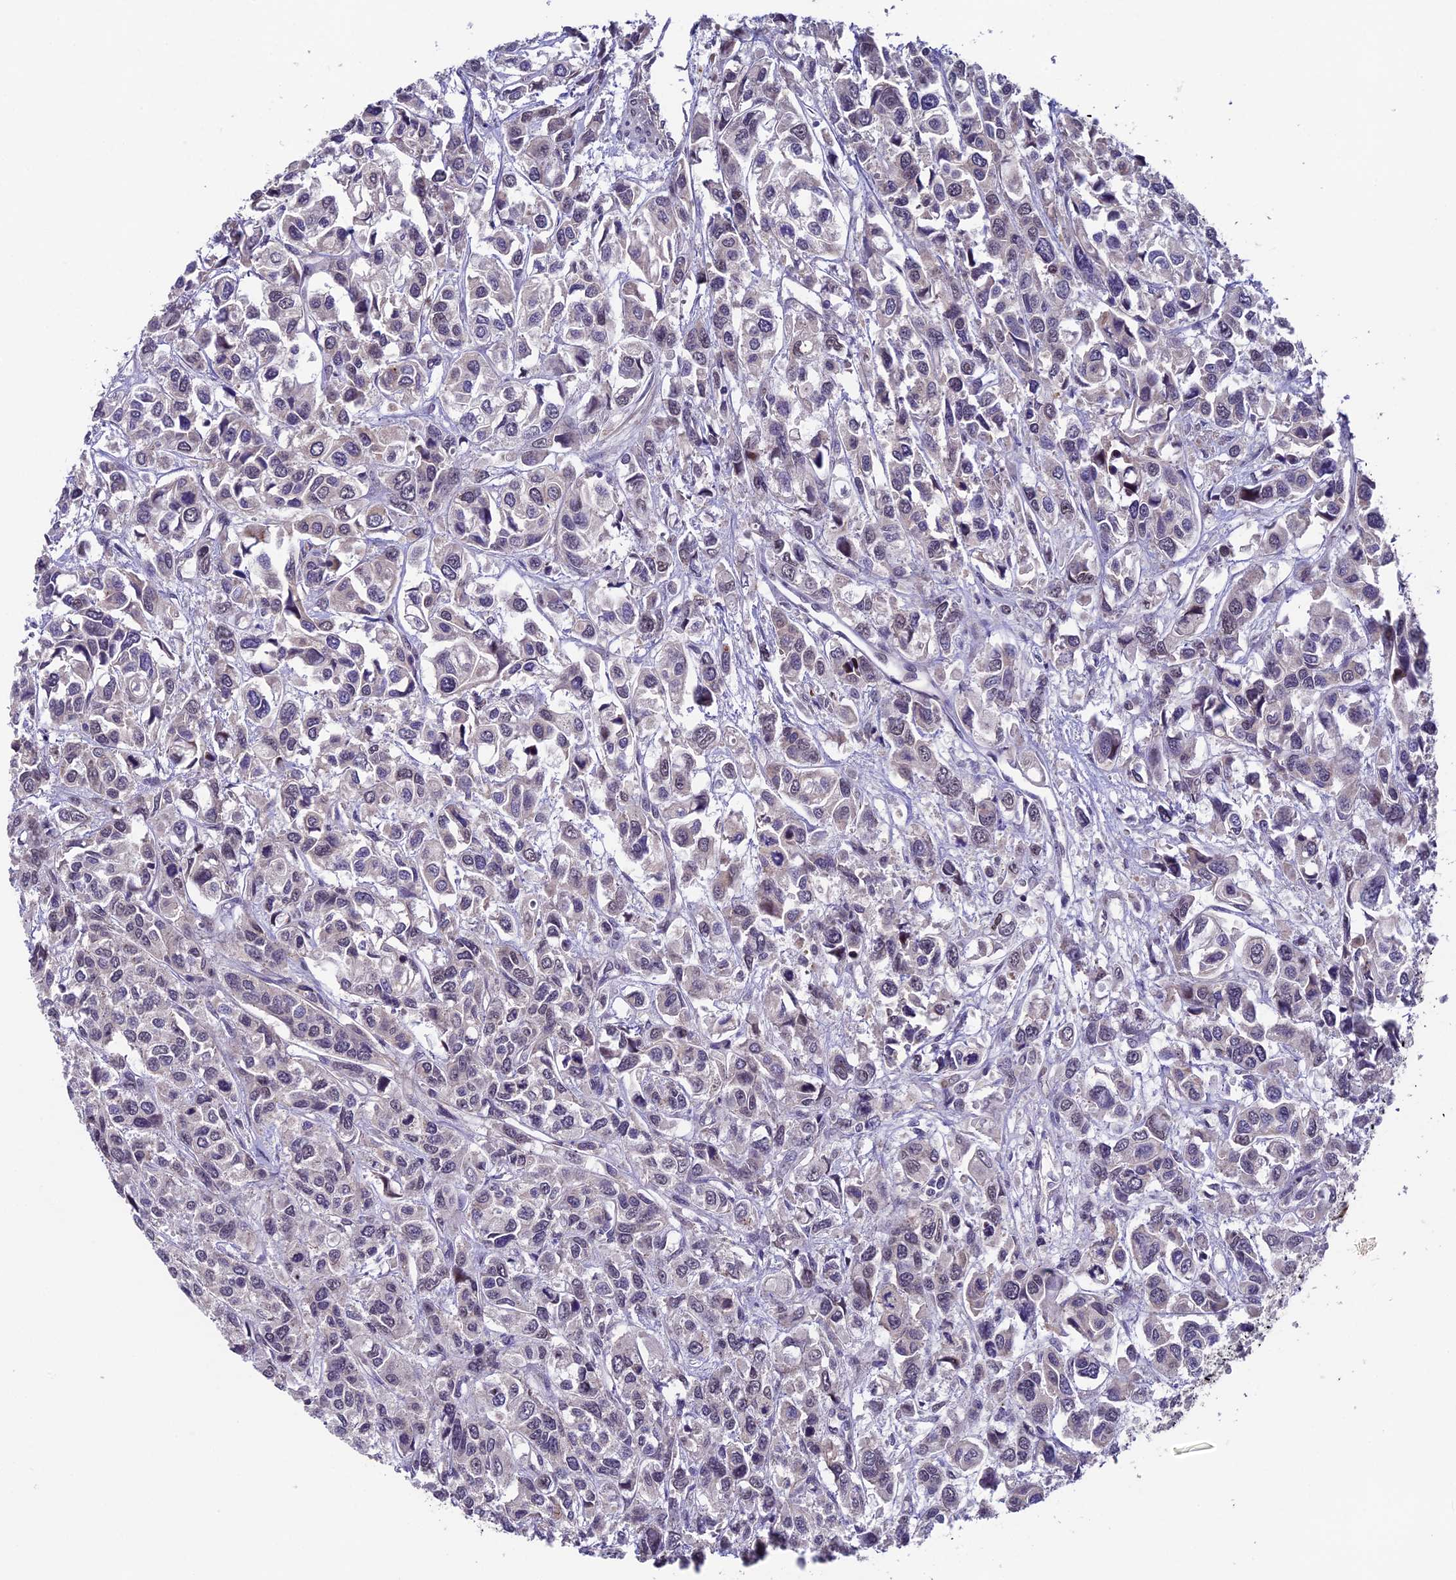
{"staining": {"intensity": "negative", "quantity": "none", "location": "none"}, "tissue": "urothelial cancer", "cell_type": "Tumor cells", "image_type": "cancer", "snomed": [{"axis": "morphology", "description": "Urothelial carcinoma, High grade"}, {"axis": "topography", "description": "Urinary bladder"}], "caption": "Immunohistochemical staining of human urothelial cancer demonstrates no significant staining in tumor cells.", "gene": "SIPA1L3", "patient": {"sex": "male", "age": 67}}